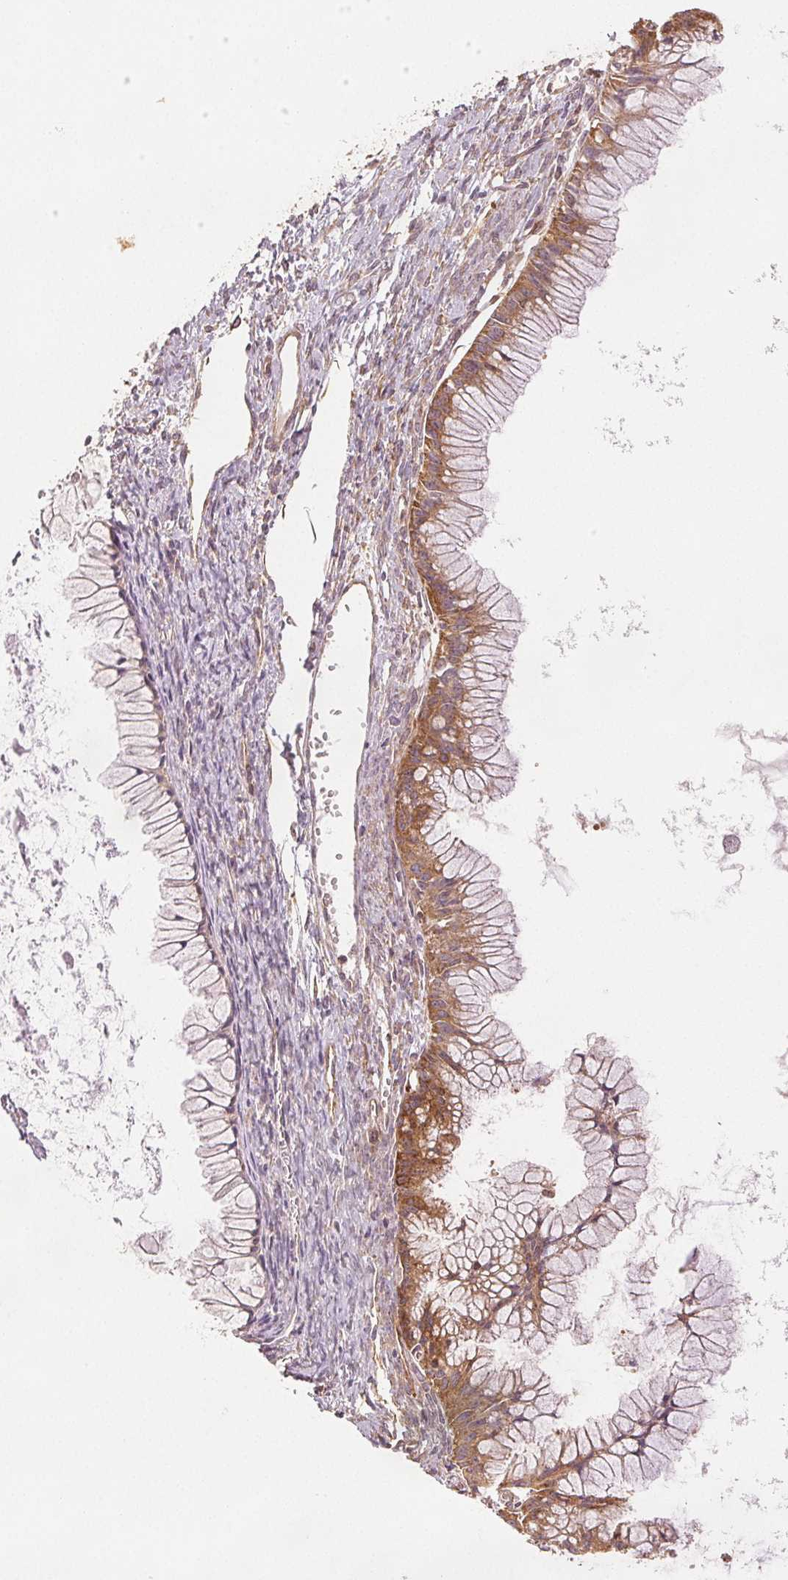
{"staining": {"intensity": "moderate", "quantity": ">75%", "location": "cytoplasmic/membranous"}, "tissue": "ovarian cancer", "cell_type": "Tumor cells", "image_type": "cancer", "snomed": [{"axis": "morphology", "description": "Cystadenocarcinoma, mucinous, NOS"}, {"axis": "topography", "description": "Ovary"}], "caption": "This image reveals mucinous cystadenocarcinoma (ovarian) stained with immunohistochemistry (IHC) to label a protein in brown. The cytoplasmic/membranous of tumor cells show moderate positivity for the protein. Nuclei are counter-stained blue.", "gene": "DIAPH2", "patient": {"sex": "female", "age": 41}}